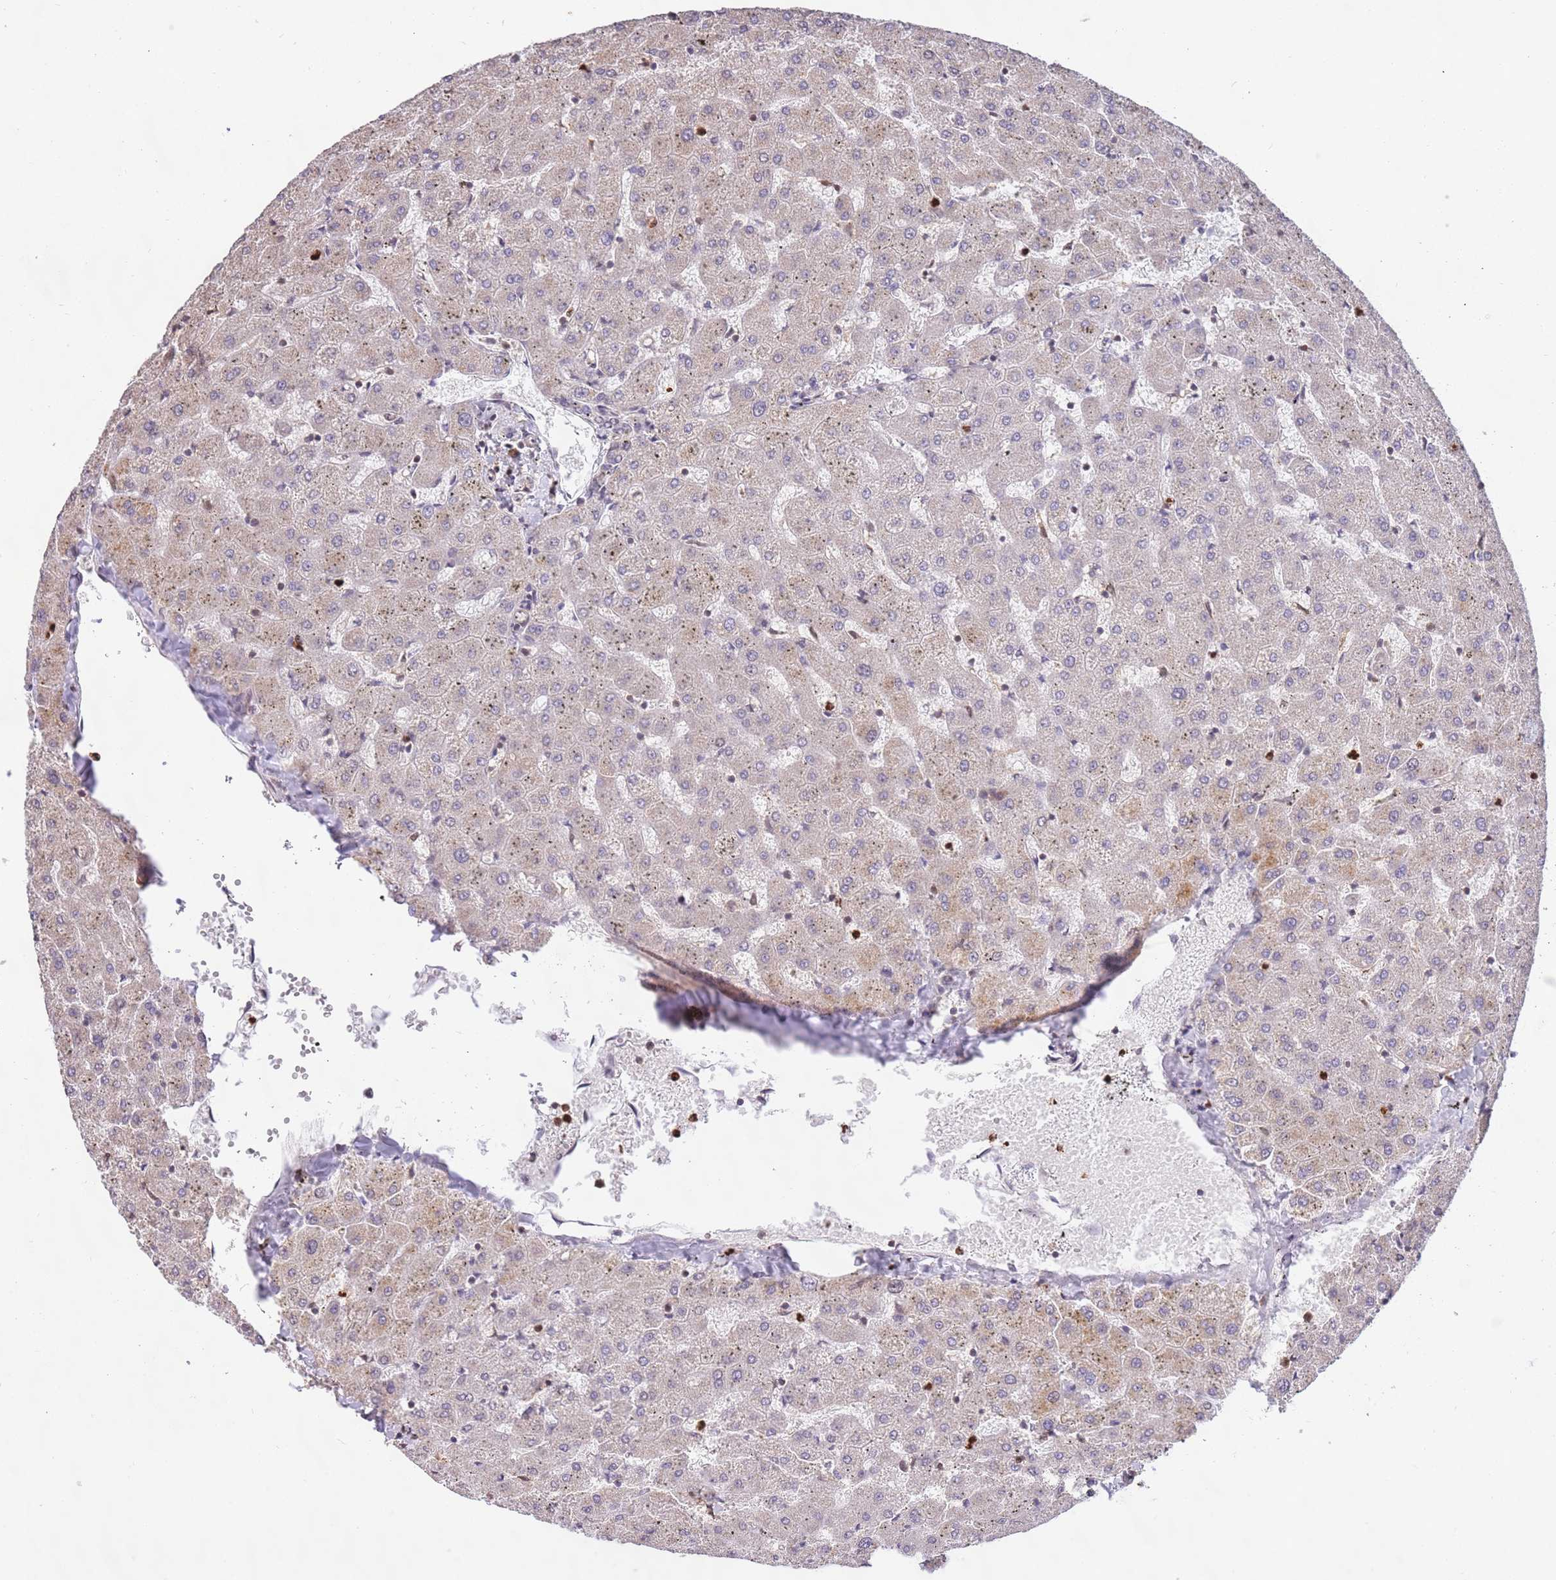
{"staining": {"intensity": "negative", "quantity": "none", "location": "none"}, "tissue": "liver", "cell_type": "Cholangiocytes", "image_type": "normal", "snomed": [{"axis": "morphology", "description": "Normal tissue, NOS"}, {"axis": "topography", "description": "Liver"}], "caption": "The micrograph demonstrates no significant positivity in cholangiocytes of liver. (DAB (3,3'-diaminobenzidine) immunohistochemistry visualized using brightfield microscopy, high magnification).", "gene": "SLC16A4", "patient": {"sex": "female", "age": 63}}